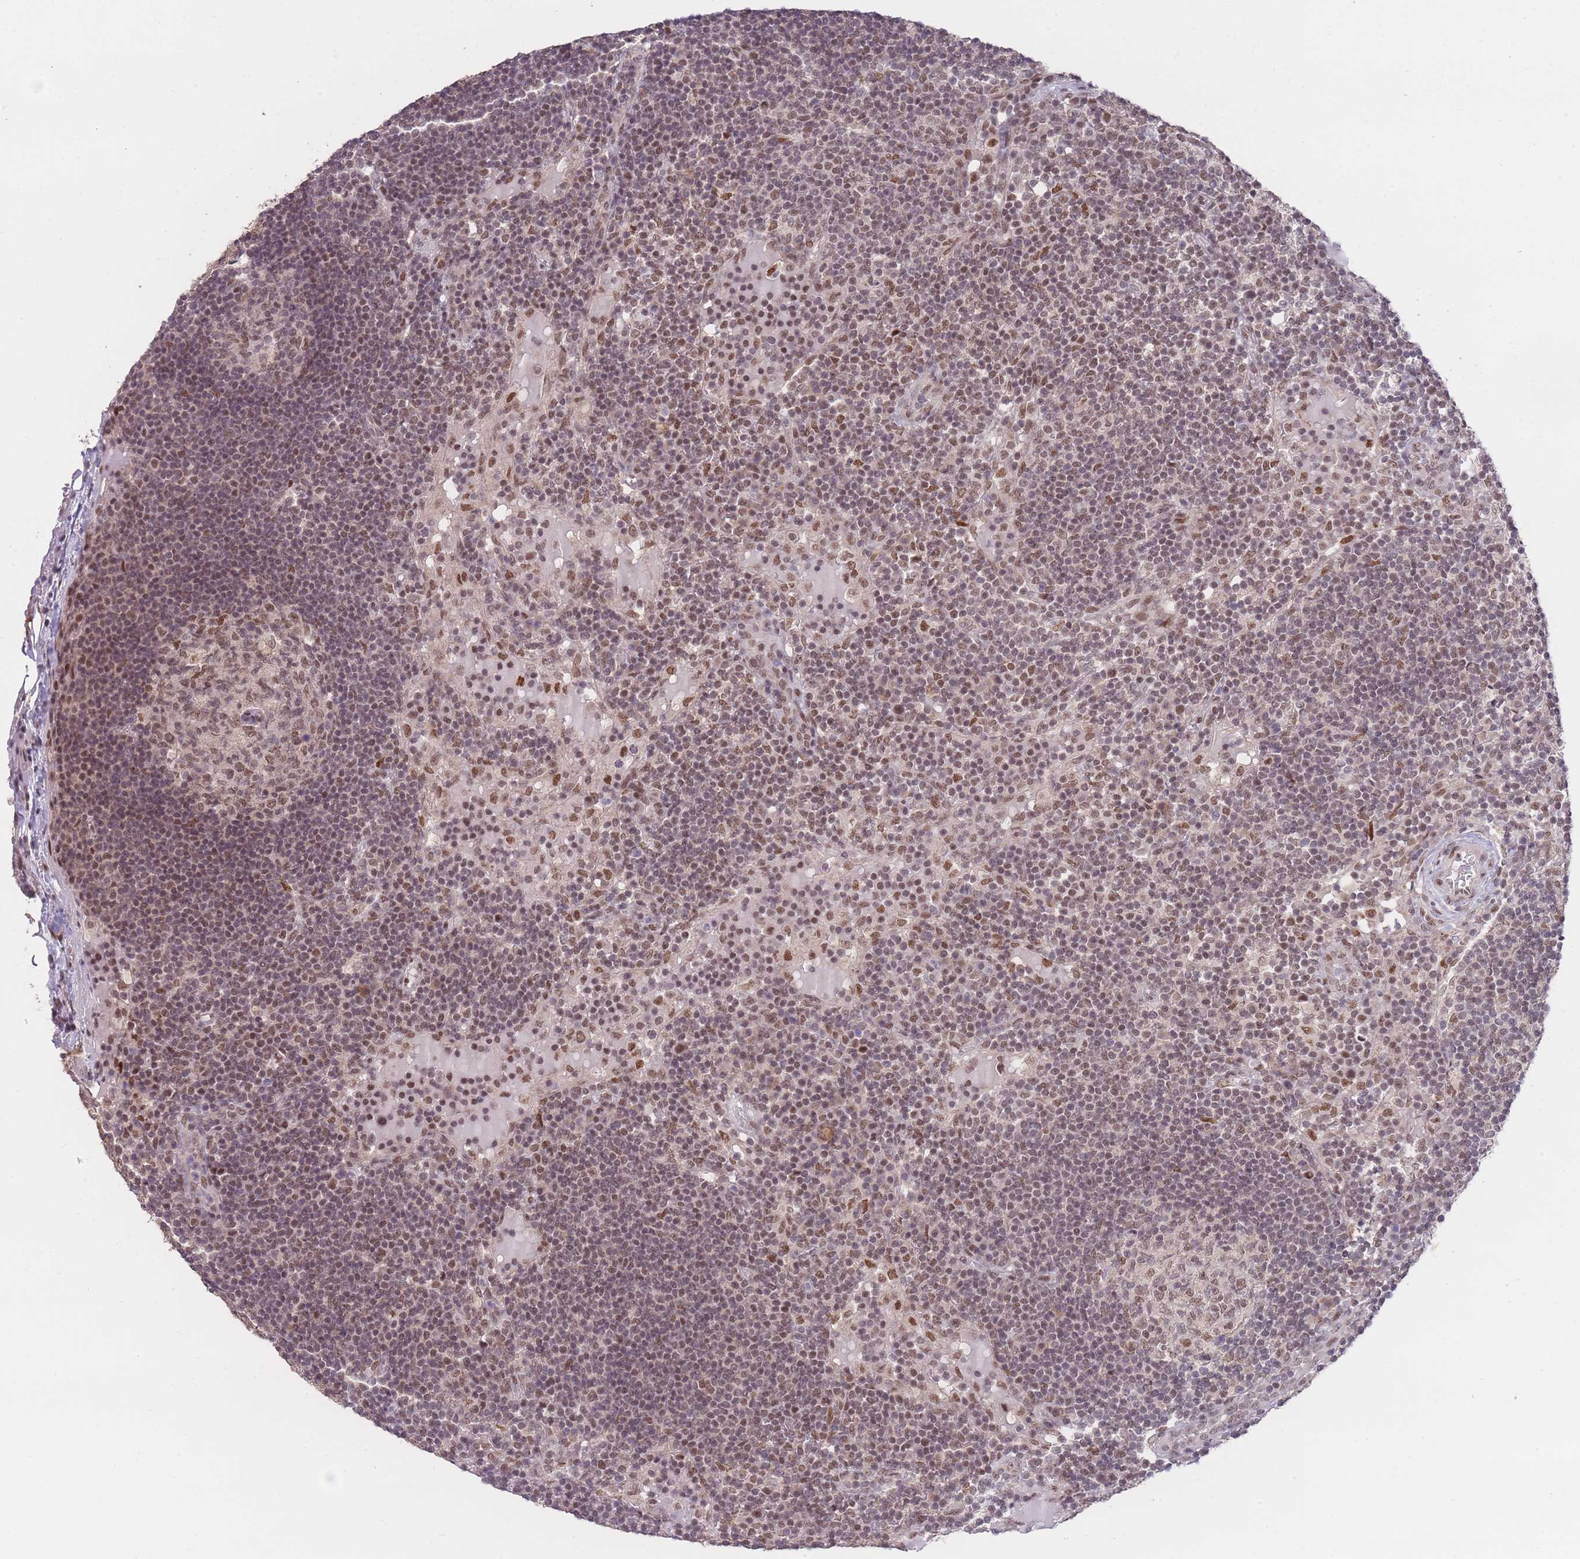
{"staining": {"intensity": "moderate", "quantity": ">75%", "location": "nuclear"}, "tissue": "lymph node", "cell_type": "Germinal center cells", "image_type": "normal", "snomed": [{"axis": "morphology", "description": "Normal tissue, NOS"}, {"axis": "topography", "description": "Lymph node"}], "caption": "Lymph node stained for a protein demonstrates moderate nuclear positivity in germinal center cells. (IHC, brightfield microscopy, high magnification).", "gene": "CARD8", "patient": {"sex": "male", "age": 53}}